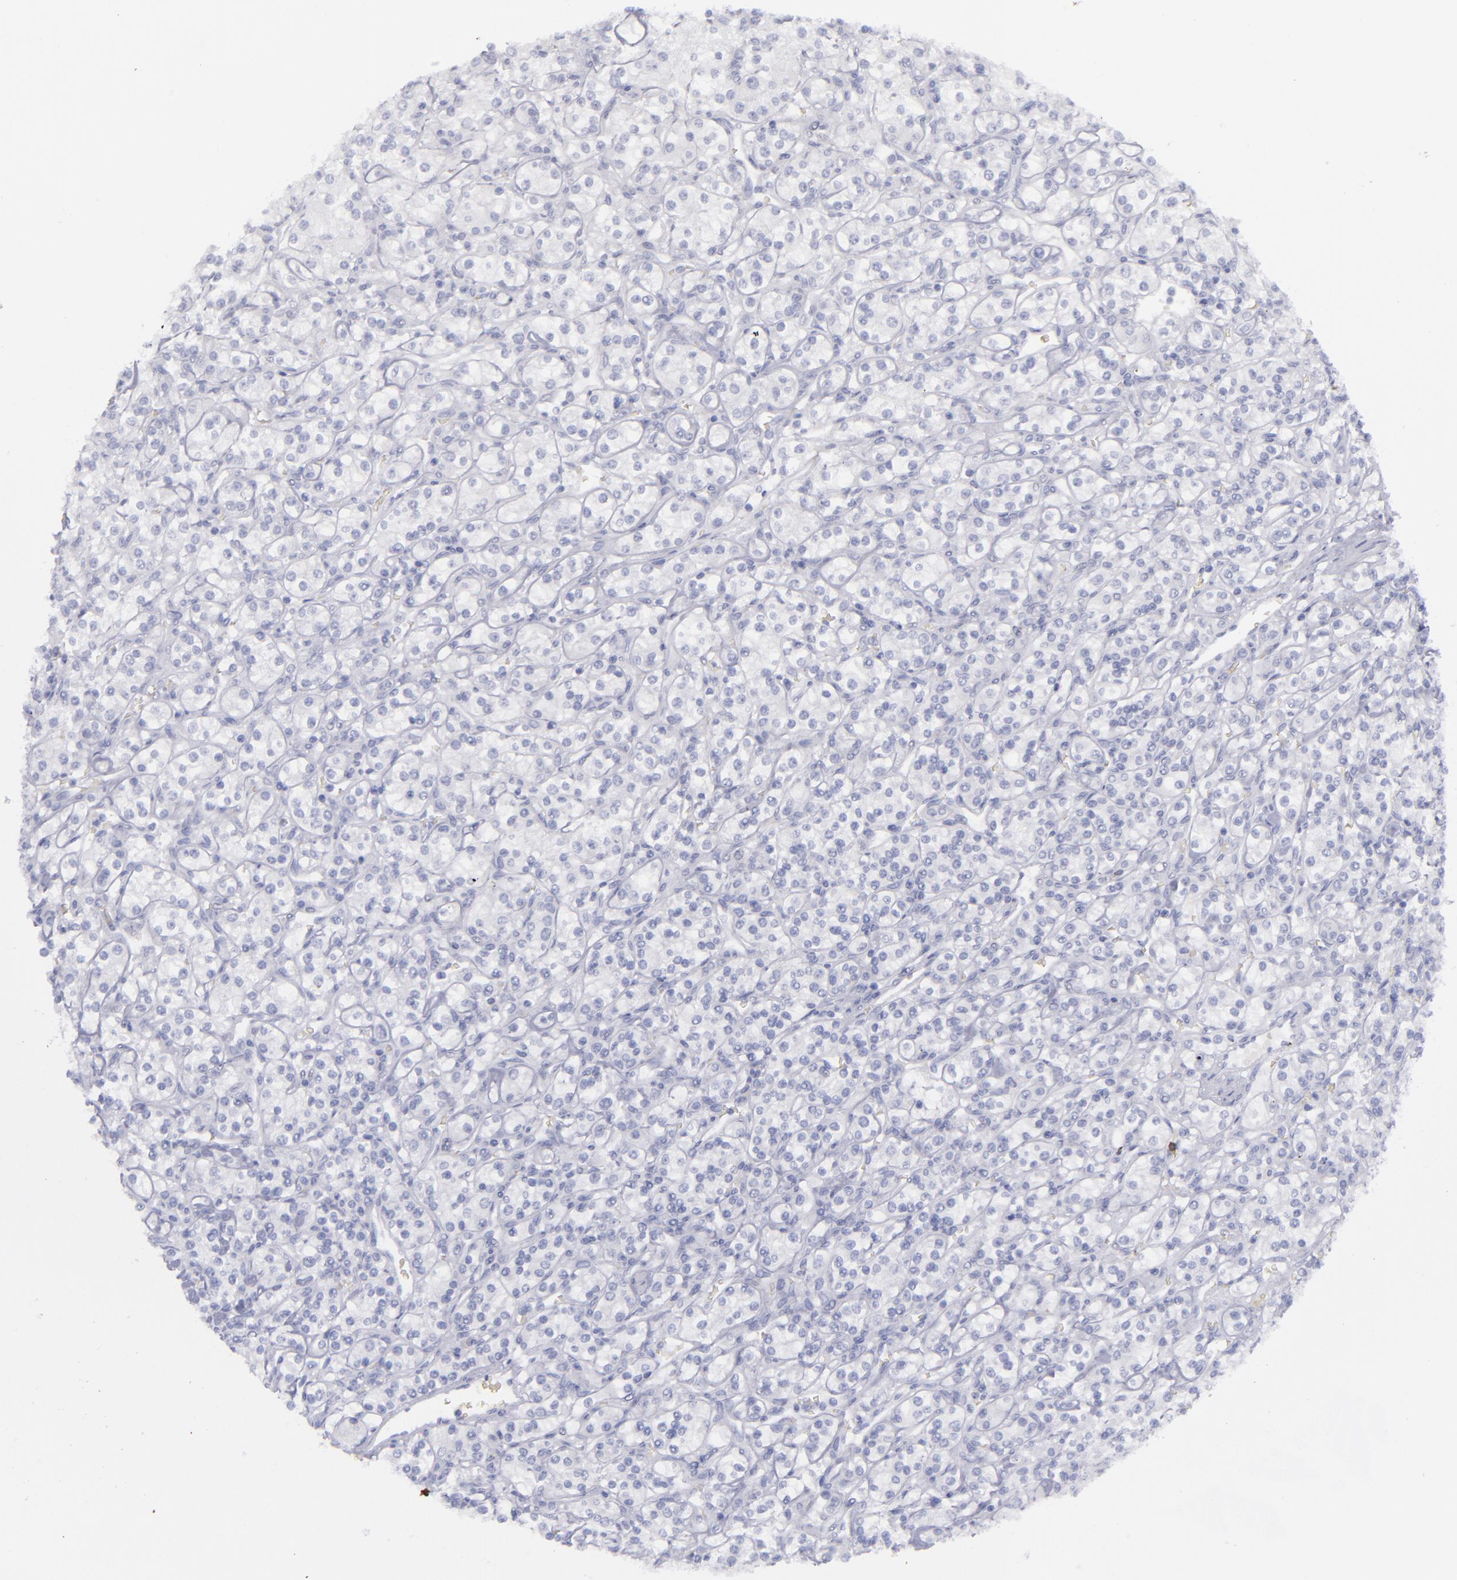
{"staining": {"intensity": "negative", "quantity": "none", "location": "none"}, "tissue": "renal cancer", "cell_type": "Tumor cells", "image_type": "cancer", "snomed": [{"axis": "morphology", "description": "Adenocarcinoma, NOS"}, {"axis": "topography", "description": "Kidney"}], "caption": "An immunohistochemistry (IHC) micrograph of adenocarcinoma (renal) is shown. There is no staining in tumor cells of adenocarcinoma (renal).", "gene": "CD22", "patient": {"sex": "male", "age": 77}}